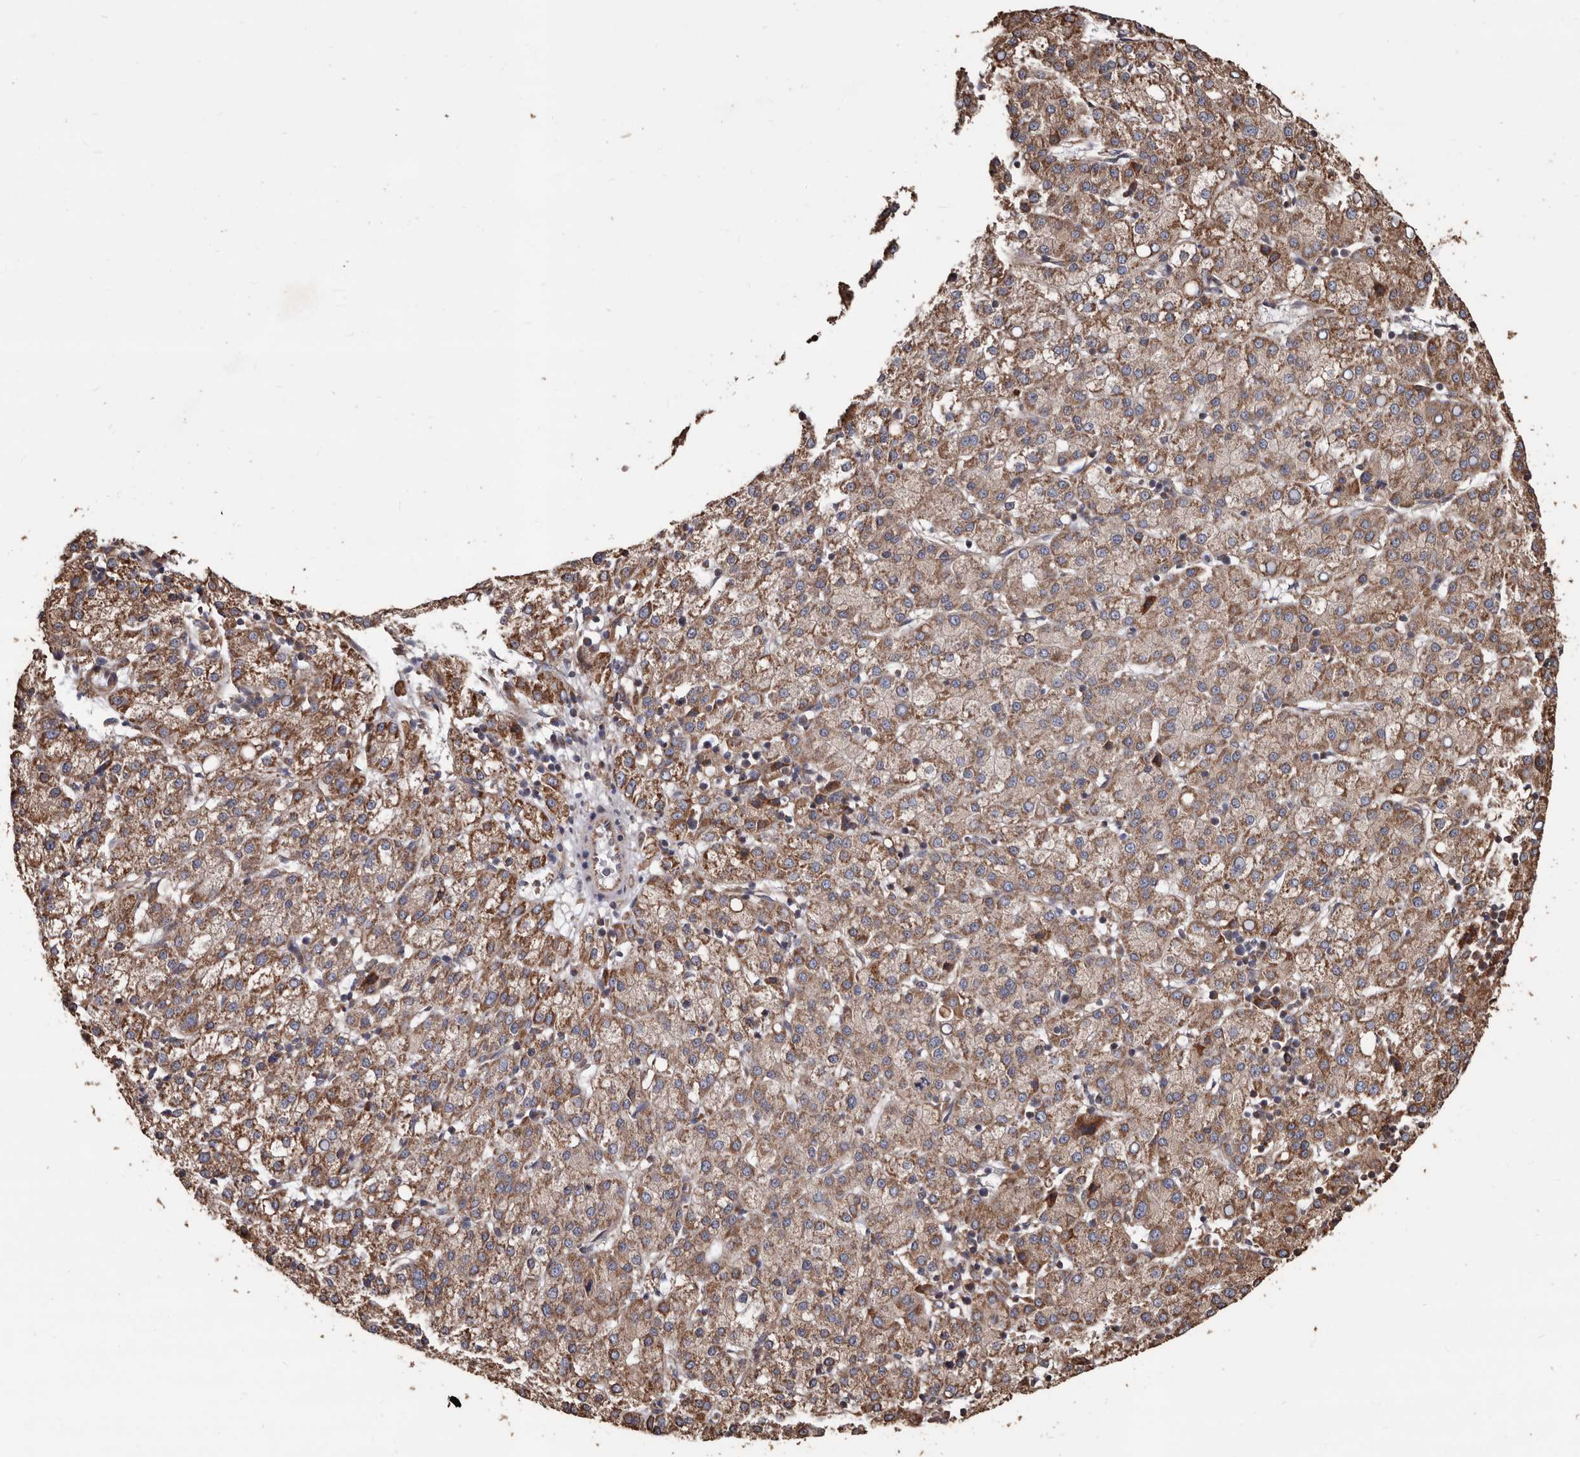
{"staining": {"intensity": "moderate", "quantity": ">75%", "location": "cytoplasmic/membranous"}, "tissue": "liver cancer", "cell_type": "Tumor cells", "image_type": "cancer", "snomed": [{"axis": "morphology", "description": "Carcinoma, Hepatocellular, NOS"}, {"axis": "topography", "description": "Liver"}], "caption": "DAB immunohistochemical staining of hepatocellular carcinoma (liver) demonstrates moderate cytoplasmic/membranous protein staining in approximately >75% of tumor cells. (IHC, brightfield microscopy, high magnification).", "gene": "OSGIN2", "patient": {"sex": "female", "age": 58}}